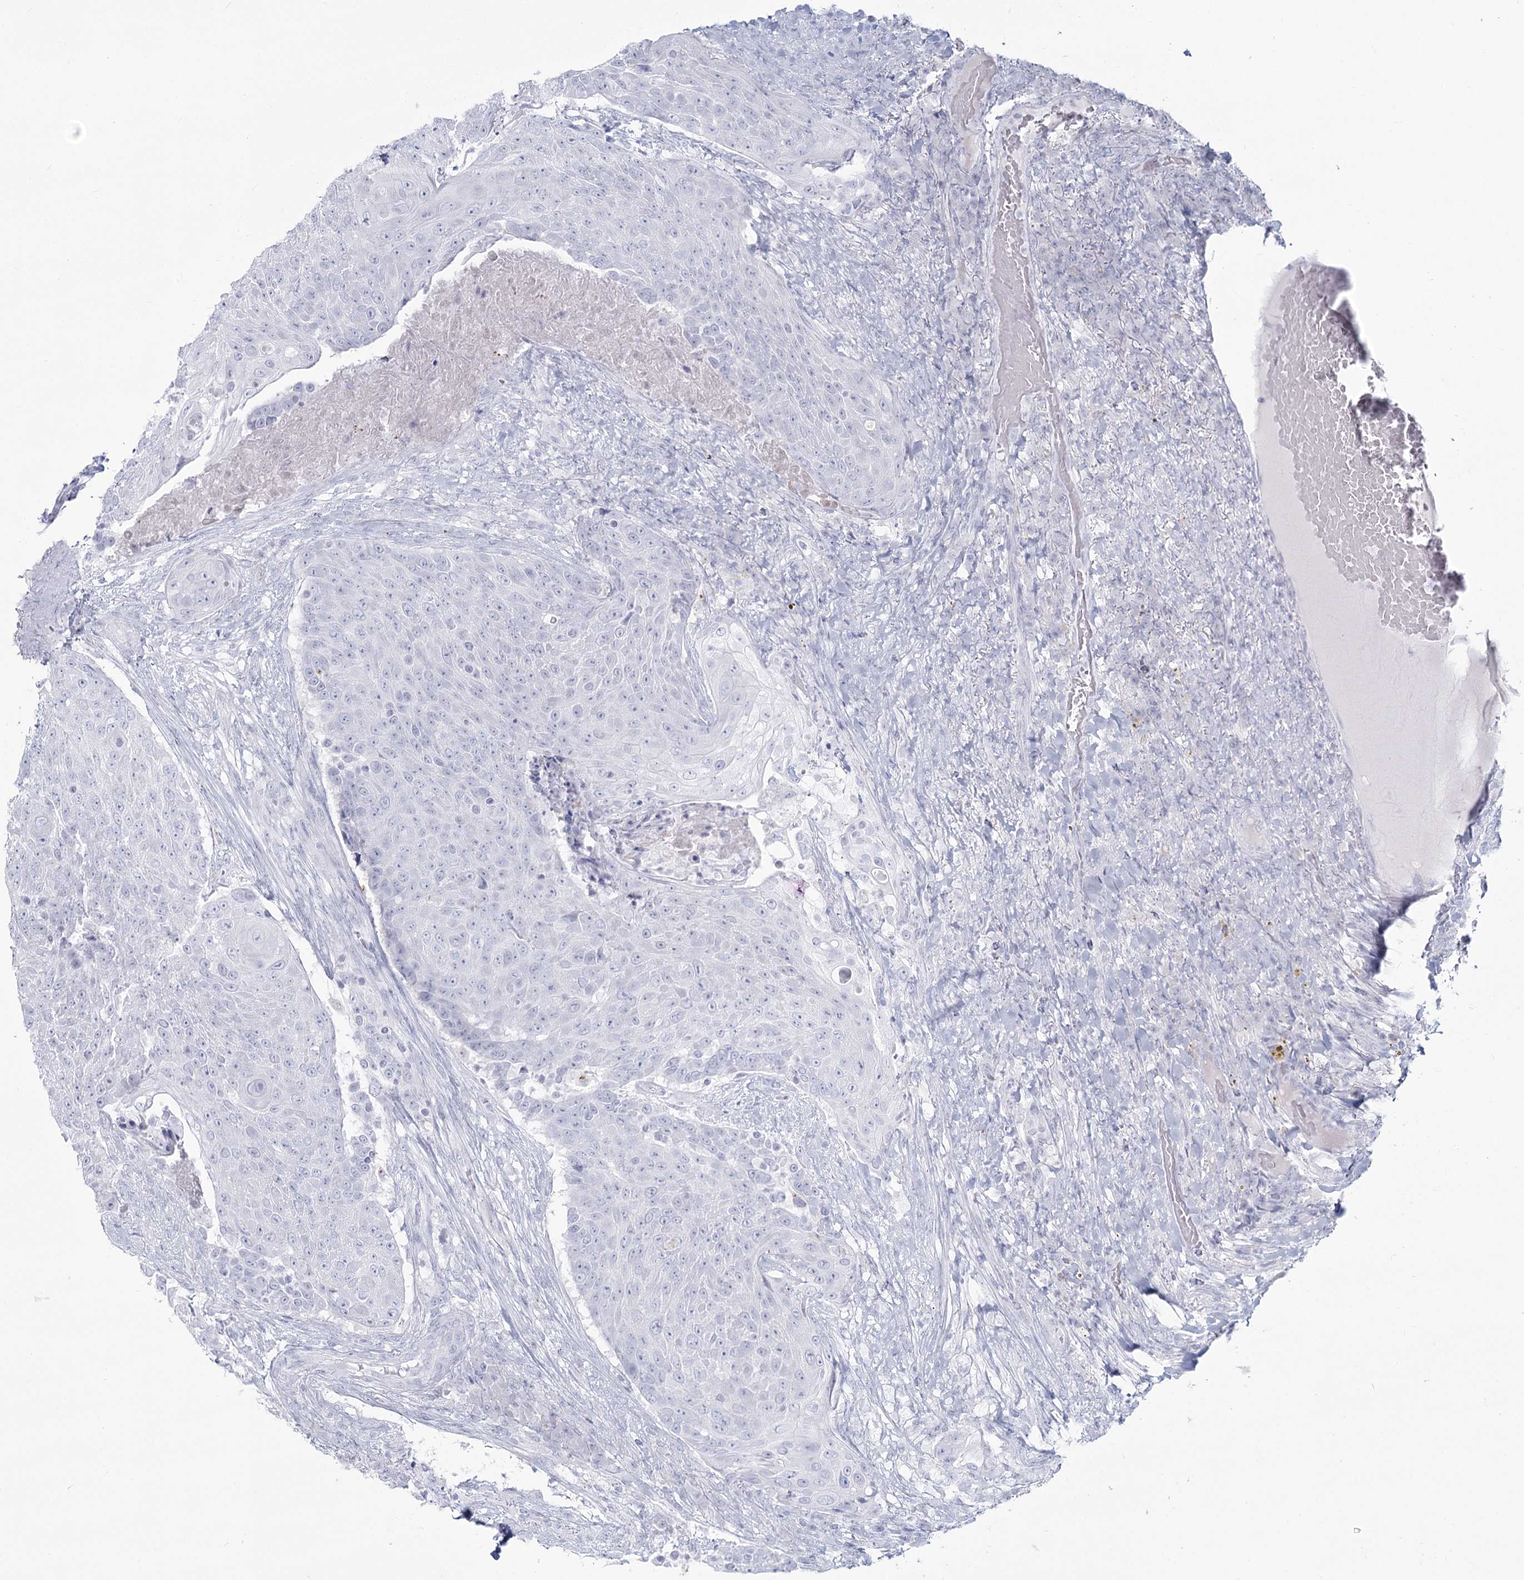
{"staining": {"intensity": "negative", "quantity": "none", "location": "none"}, "tissue": "urothelial cancer", "cell_type": "Tumor cells", "image_type": "cancer", "snomed": [{"axis": "morphology", "description": "Urothelial carcinoma, High grade"}, {"axis": "topography", "description": "Urinary bladder"}], "caption": "IHC histopathology image of neoplastic tissue: urothelial cancer stained with DAB exhibits no significant protein expression in tumor cells. (Stains: DAB immunohistochemistry (IHC) with hematoxylin counter stain, Microscopy: brightfield microscopy at high magnification).", "gene": "SLC6A19", "patient": {"sex": "female", "age": 63}}